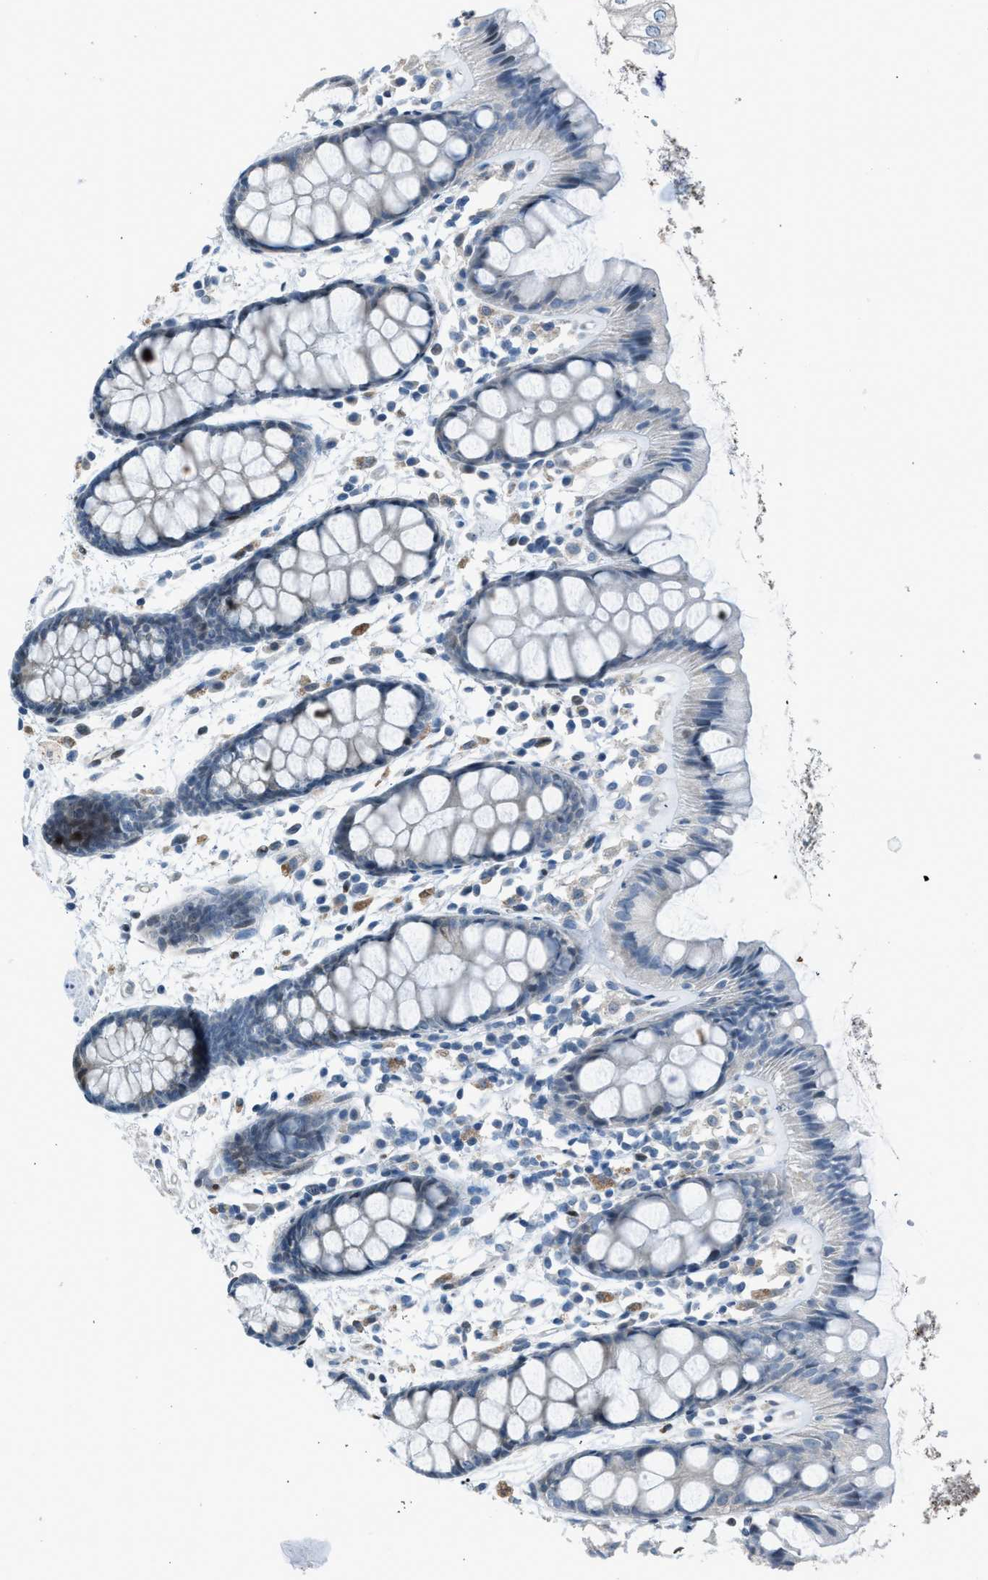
{"staining": {"intensity": "weak", "quantity": "<25%", "location": "cytoplasmic/membranous"}, "tissue": "rectum", "cell_type": "Glandular cells", "image_type": "normal", "snomed": [{"axis": "morphology", "description": "Normal tissue, NOS"}, {"axis": "topography", "description": "Rectum"}], "caption": "Immunohistochemistry (IHC) photomicrograph of normal rectum: human rectum stained with DAB displays no significant protein staining in glandular cells. (Brightfield microscopy of DAB (3,3'-diaminobenzidine) IHC at high magnification).", "gene": "RNF41", "patient": {"sex": "female", "age": 66}}